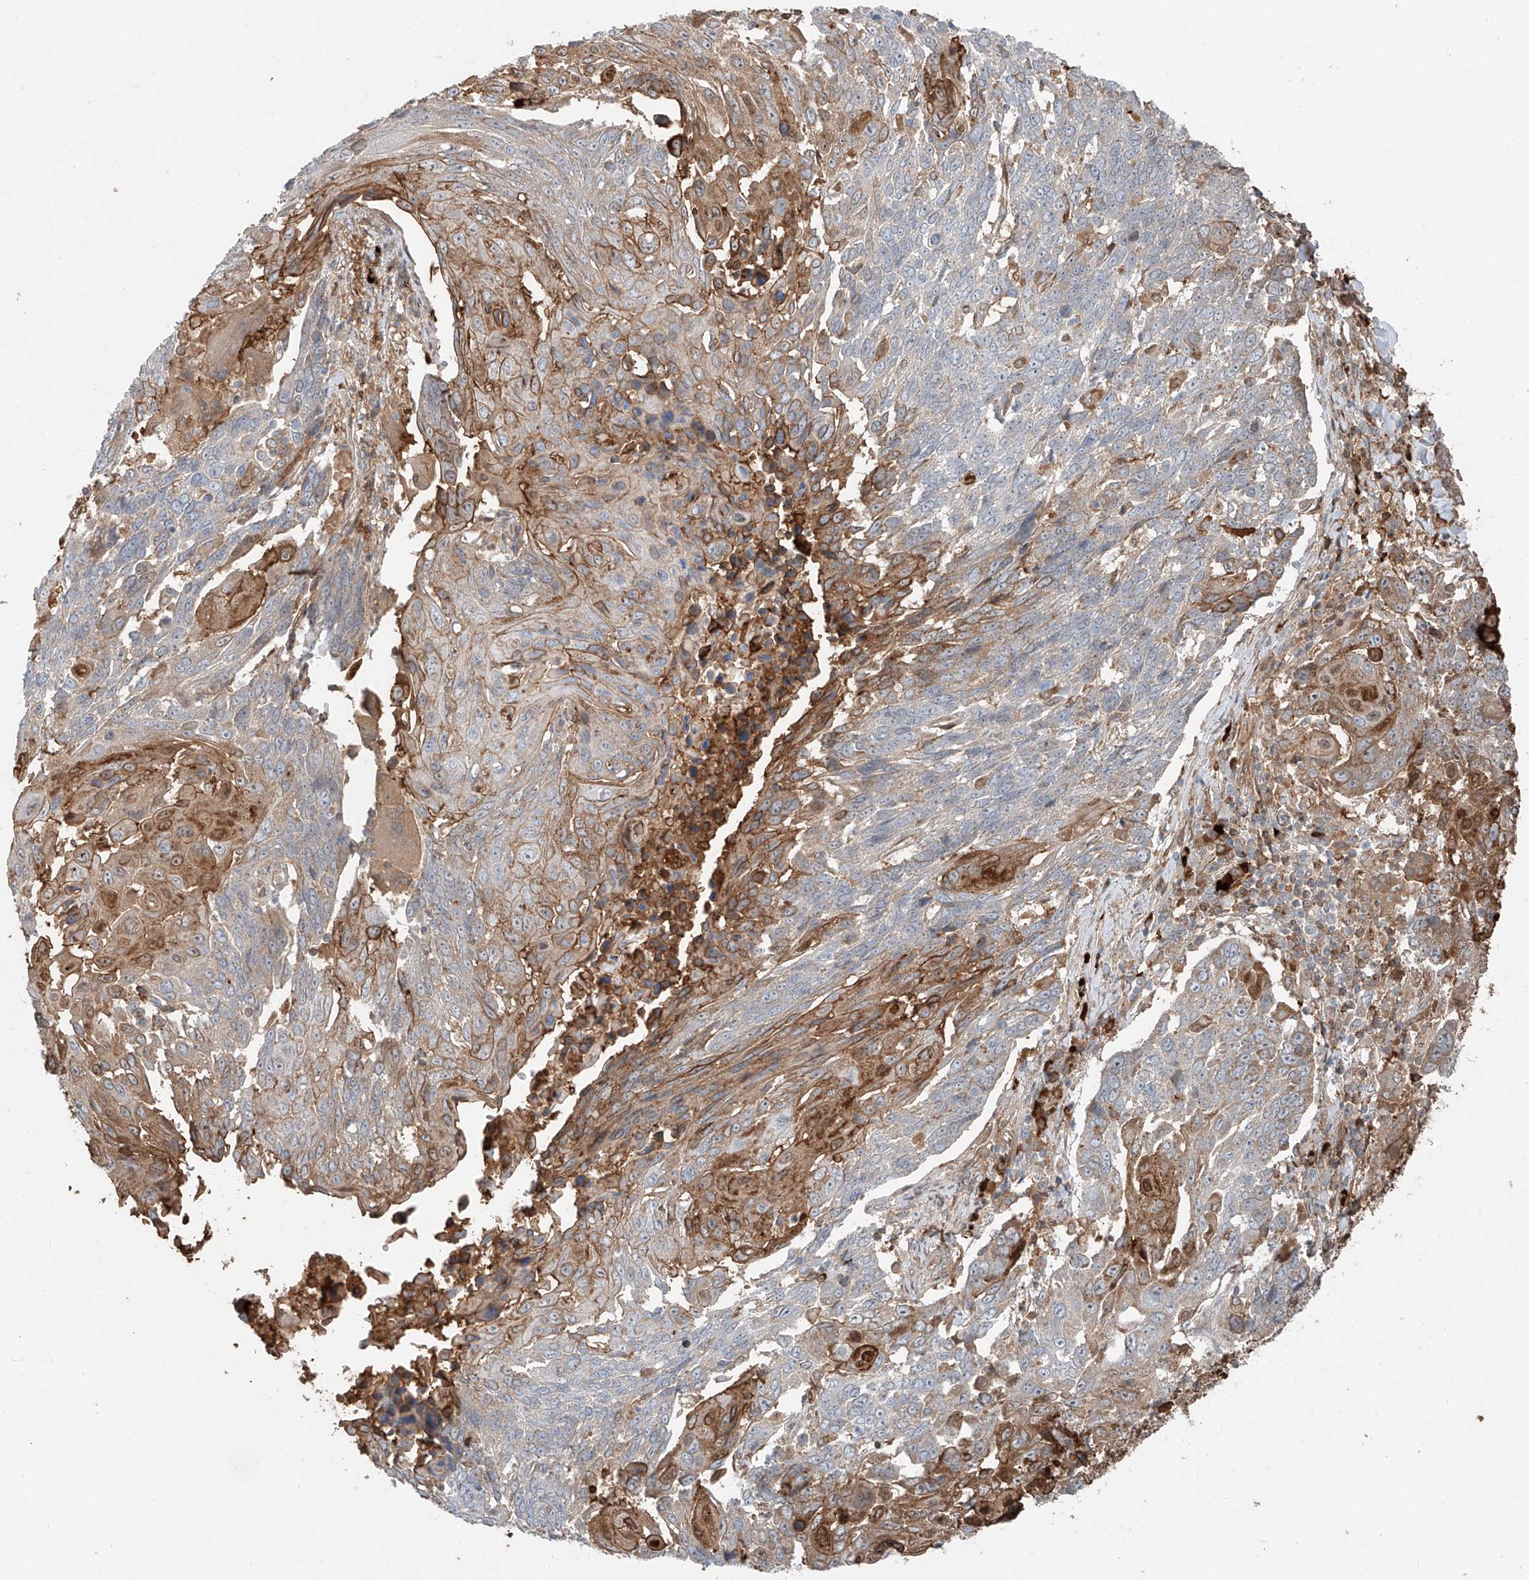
{"staining": {"intensity": "moderate", "quantity": "<25%", "location": "cytoplasmic/membranous"}, "tissue": "lung cancer", "cell_type": "Tumor cells", "image_type": "cancer", "snomed": [{"axis": "morphology", "description": "Squamous cell carcinoma, NOS"}, {"axis": "topography", "description": "Lung"}], "caption": "Lung cancer was stained to show a protein in brown. There is low levels of moderate cytoplasmic/membranous staining in about <25% of tumor cells. (IHC, brightfield microscopy, high magnification).", "gene": "CEP162", "patient": {"sex": "male", "age": 66}}